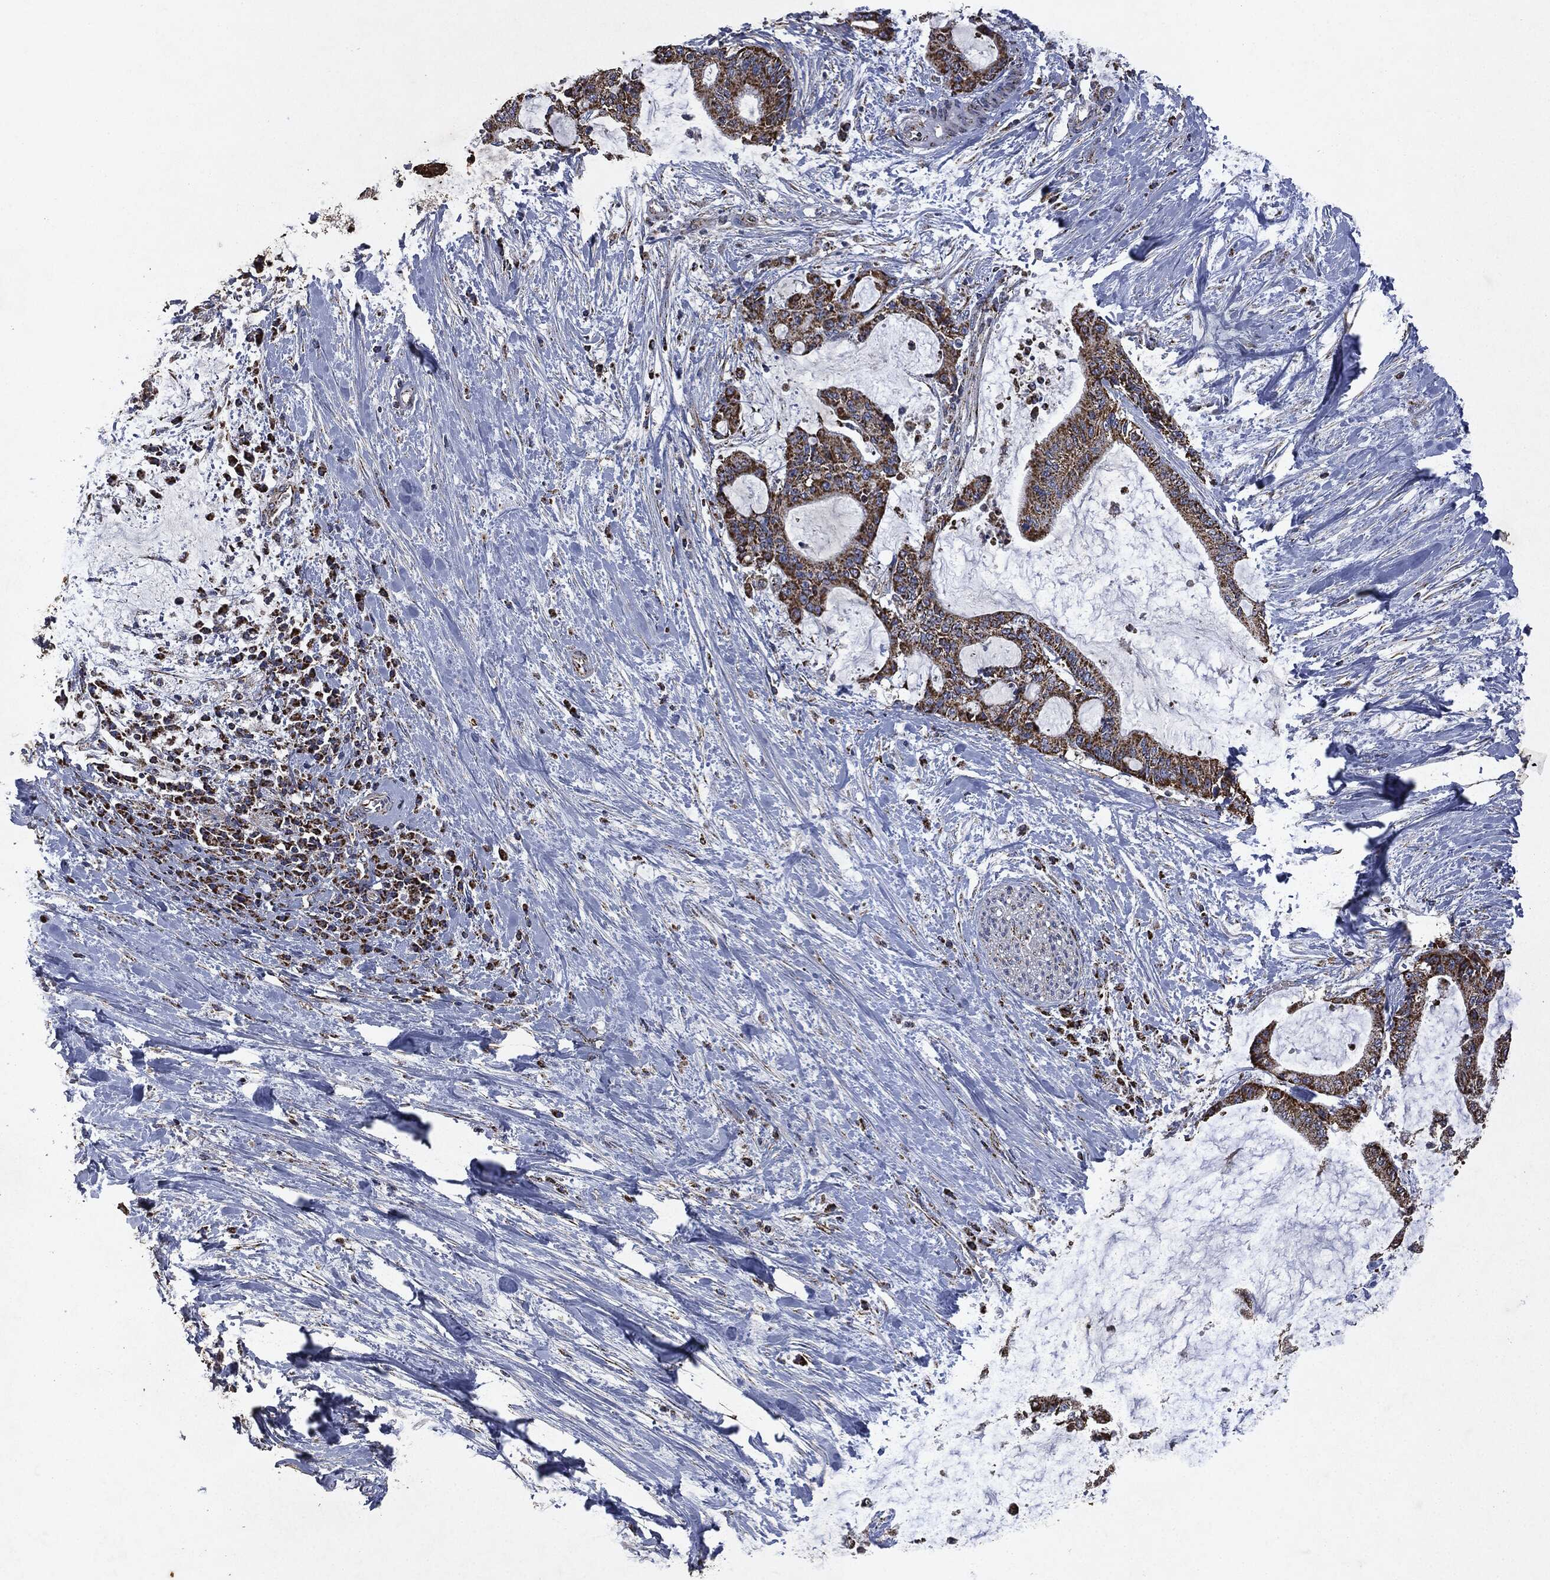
{"staining": {"intensity": "strong", "quantity": ">75%", "location": "cytoplasmic/membranous"}, "tissue": "liver cancer", "cell_type": "Tumor cells", "image_type": "cancer", "snomed": [{"axis": "morphology", "description": "Cholangiocarcinoma"}, {"axis": "topography", "description": "Liver"}], "caption": "Protein staining exhibits strong cytoplasmic/membranous positivity in approximately >75% of tumor cells in liver cholangiocarcinoma.", "gene": "RYK", "patient": {"sex": "female", "age": 73}}